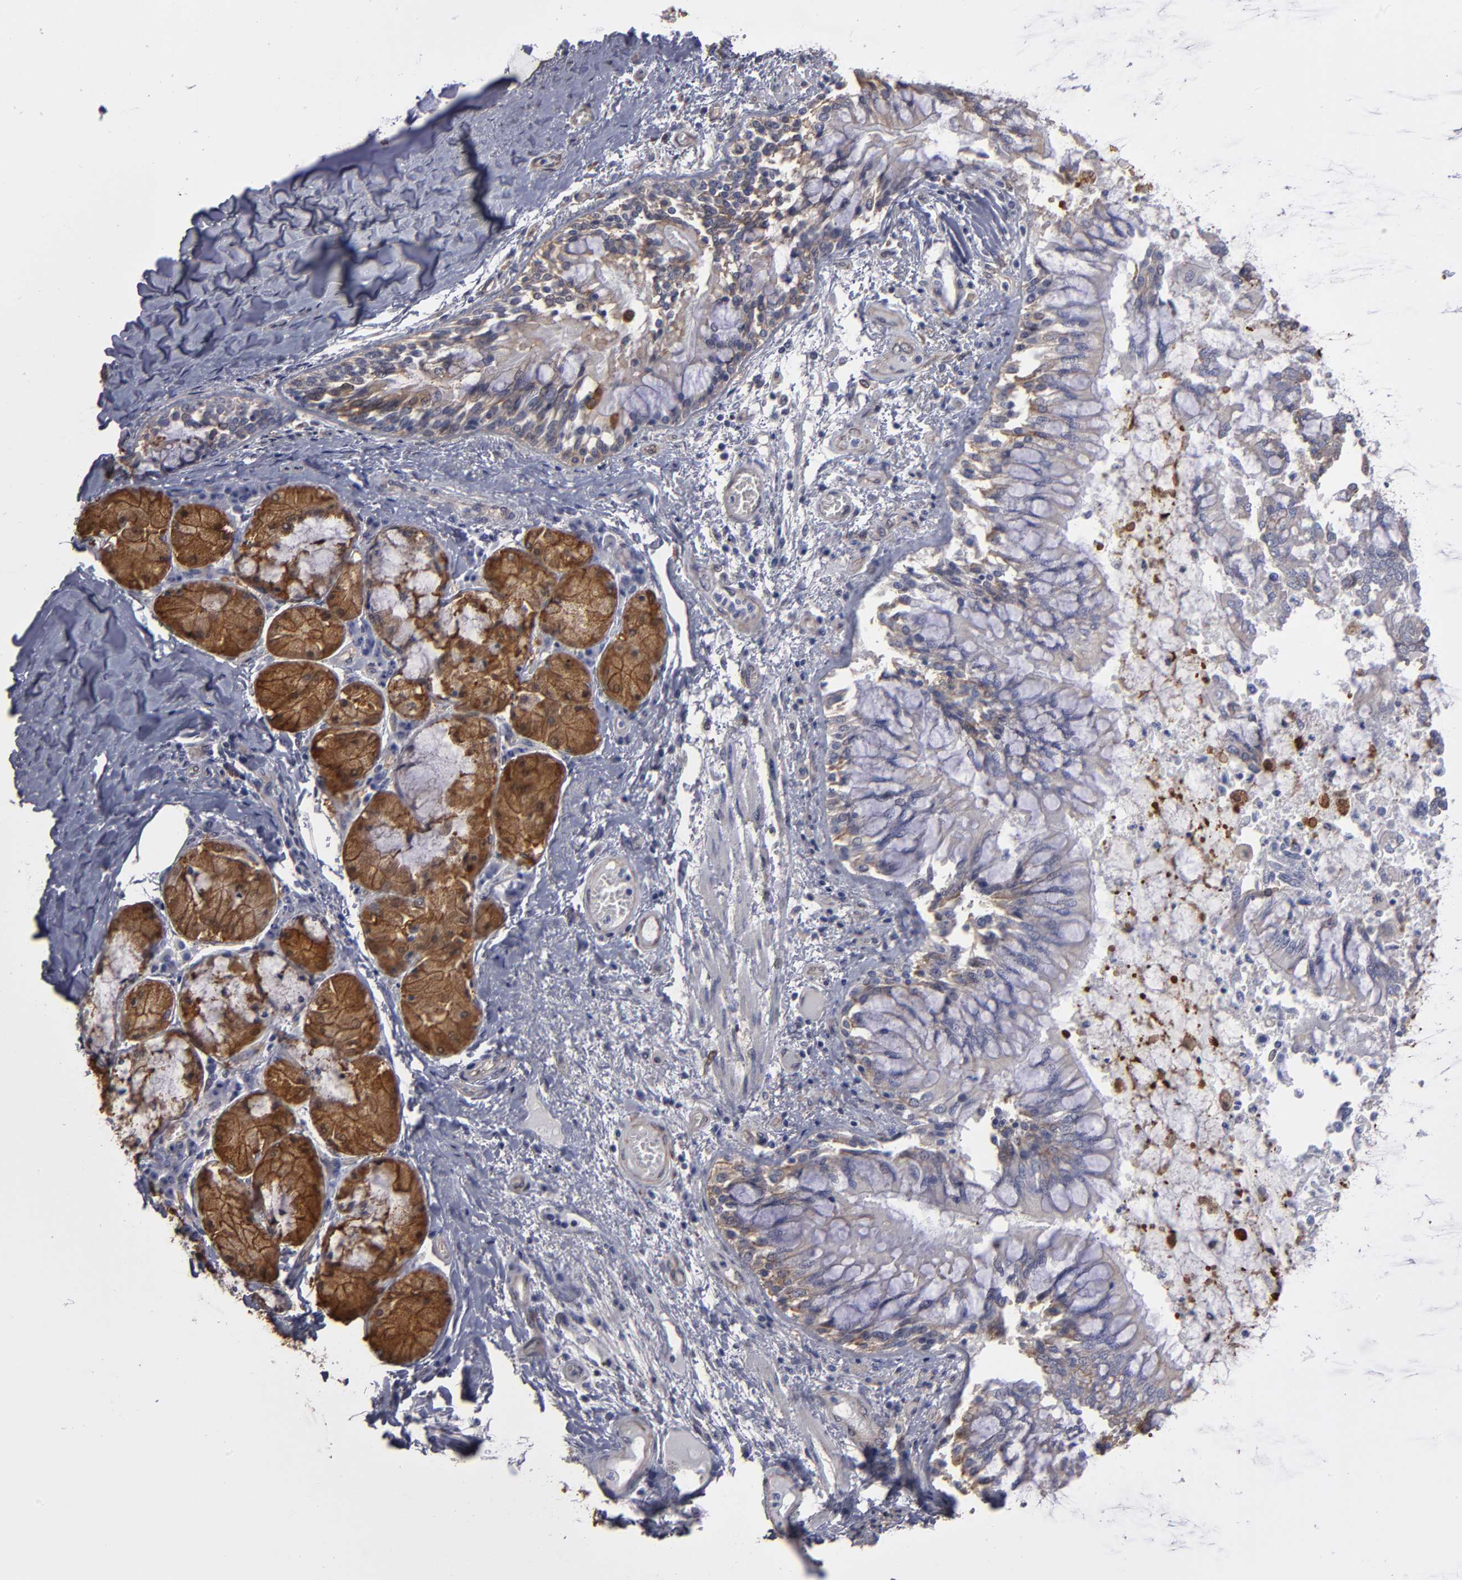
{"staining": {"intensity": "weak", "quantity": ">75%", "location": "cytoplasmic/membranous"}, "tissue": "bronchus", "cell_type": "Respiratory epithelial cells", "image_type": "normal", "snomed": [{"axis": "morphology", "description": "Normal tissue, NOS"}, {"axis": "topography", "description": "Cartilage tissue"}, {"axis": "topography", "description": "Bronchus"}, {"axis": "topography", "description": "Lung"}], "caption": "Immunohistochemistry staining of benign bronchus, which exhibits low levels of weak cytoplasmic/membranous expression in approximately >75% of respiratory epithelial cells indicating weak cytoplasmic/membranous protein expression. The staining was performed using DAB (3,3'-diaminobenzidine) (brown) for protein detection and nuclei were counterstained in hematoxylin (blue).", "gene": "NDRG2", "patient": {"sex": "female", "age": 49}}